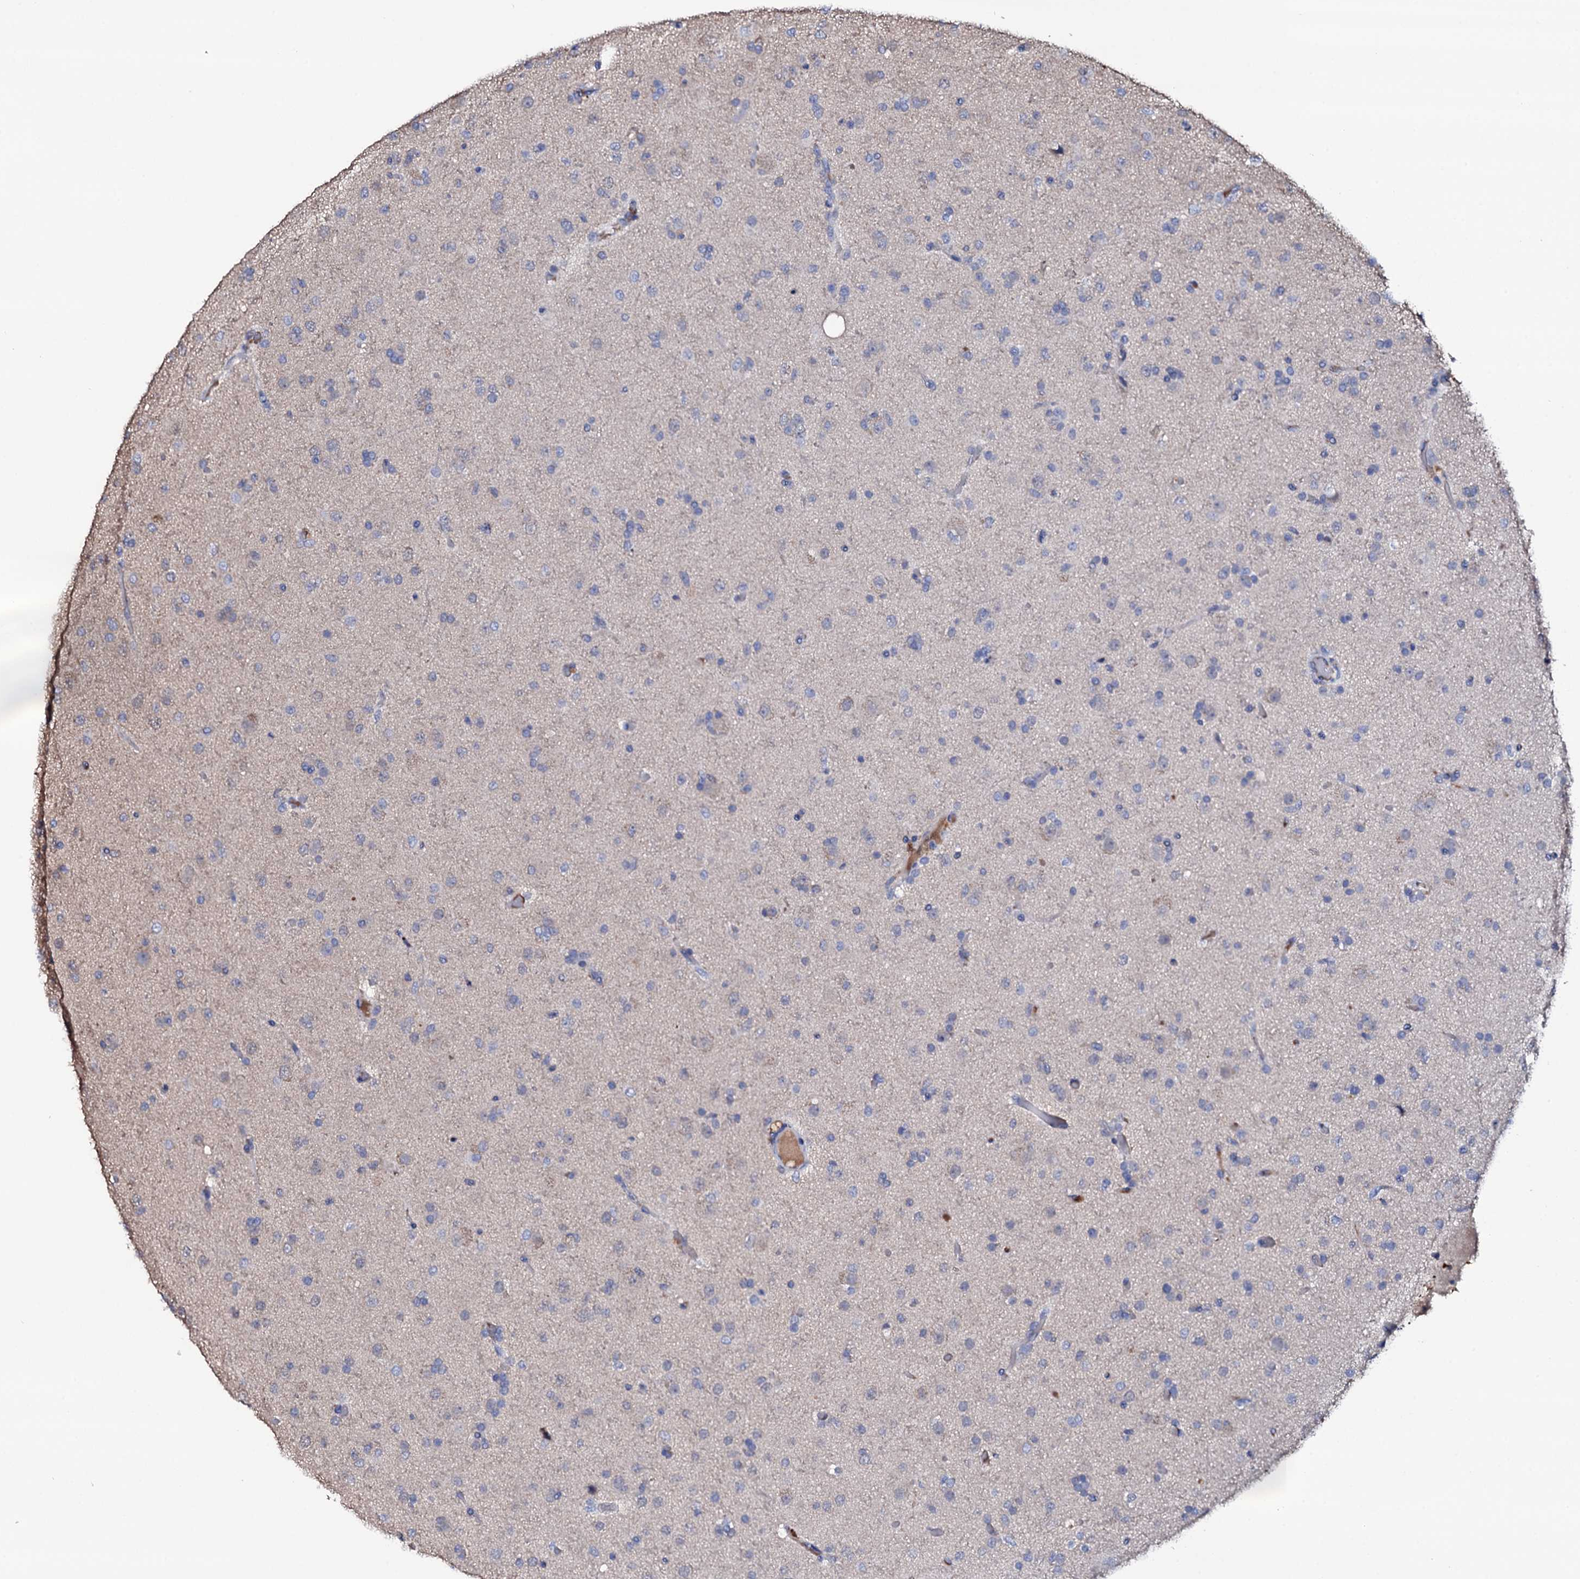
{"staining": {"intensity": "negative", "quantity": "none", "location": "none"}, "tissue": "glioma", "cell_type": "Tumor cells", "image_type": "cancer", "snomed": [{"axis": "morphology", "description": "Glioma, malignant, Low grade"}, {"axis": "topography", "description": "Brain"}], "caption": "Image shows no significant protein expression in tumor cells of malignant low-grade glioma.", "gene": "TCAF2", "patient": {"sex": "male", "age": 65}}